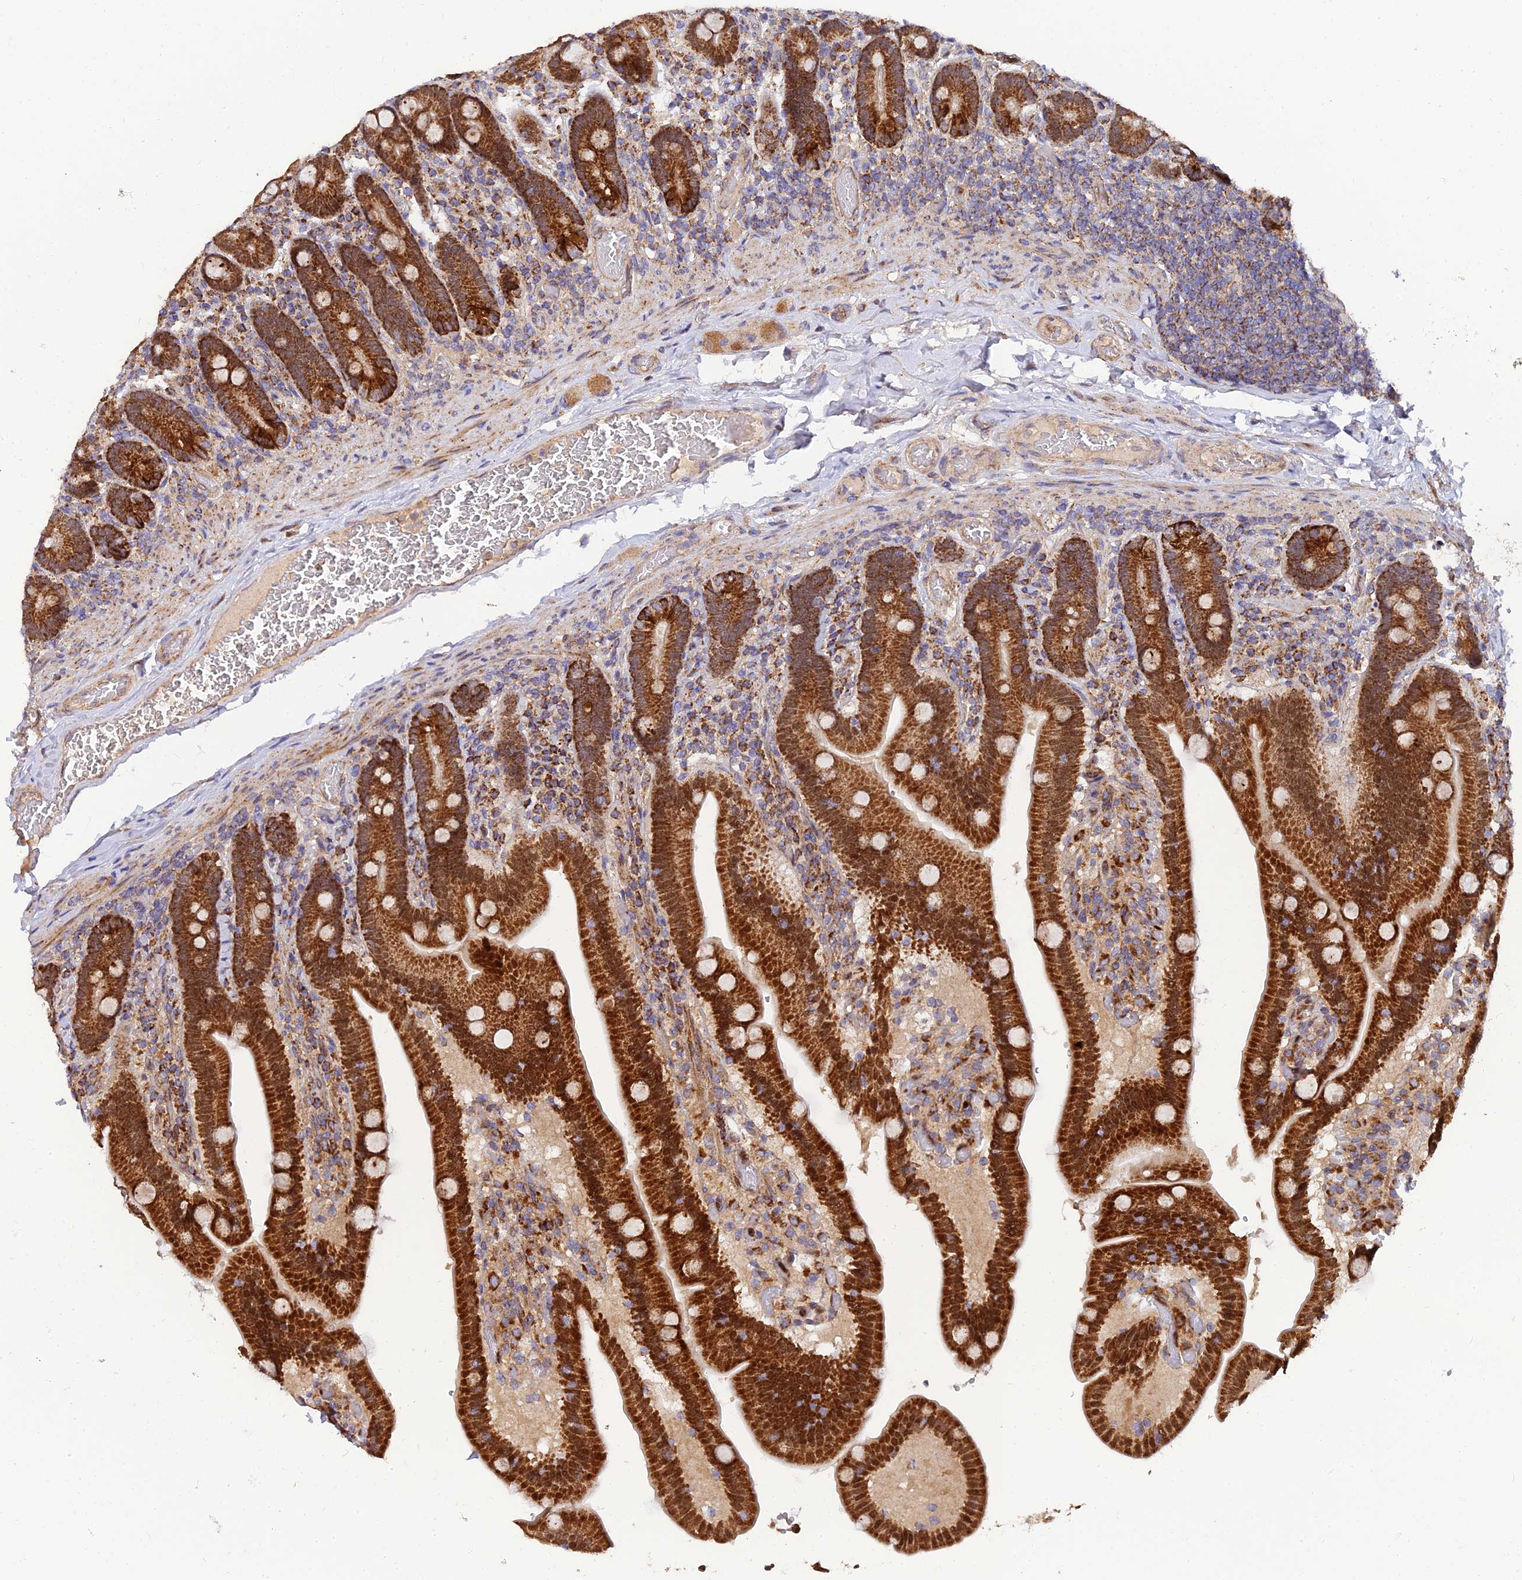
{"staining": {"intensity": "strong", "quantity": ">75%", "location": "cytoplasmic/membranous,nuclear"}, "tissue": "duodenum", "cell_type": "Glandular cells", "image_type": "normal", "snomed": [{"axis": "morphology", "description": "Normal tissue, NOS"}, {"axis": "topography", "description": "Duodenum"}], "caption": "A photomicrograph of duodenum stained for a protein demonstrates strong cytoplasmic/membranous,nuclear brown staining in glandular cells. (DAB (3,3'-diaminobenzidine) = brown stain, brightfield microscopy at high magnification).", "gene": "PODNL1", "patient": {"sex": "female", "age": 62}}